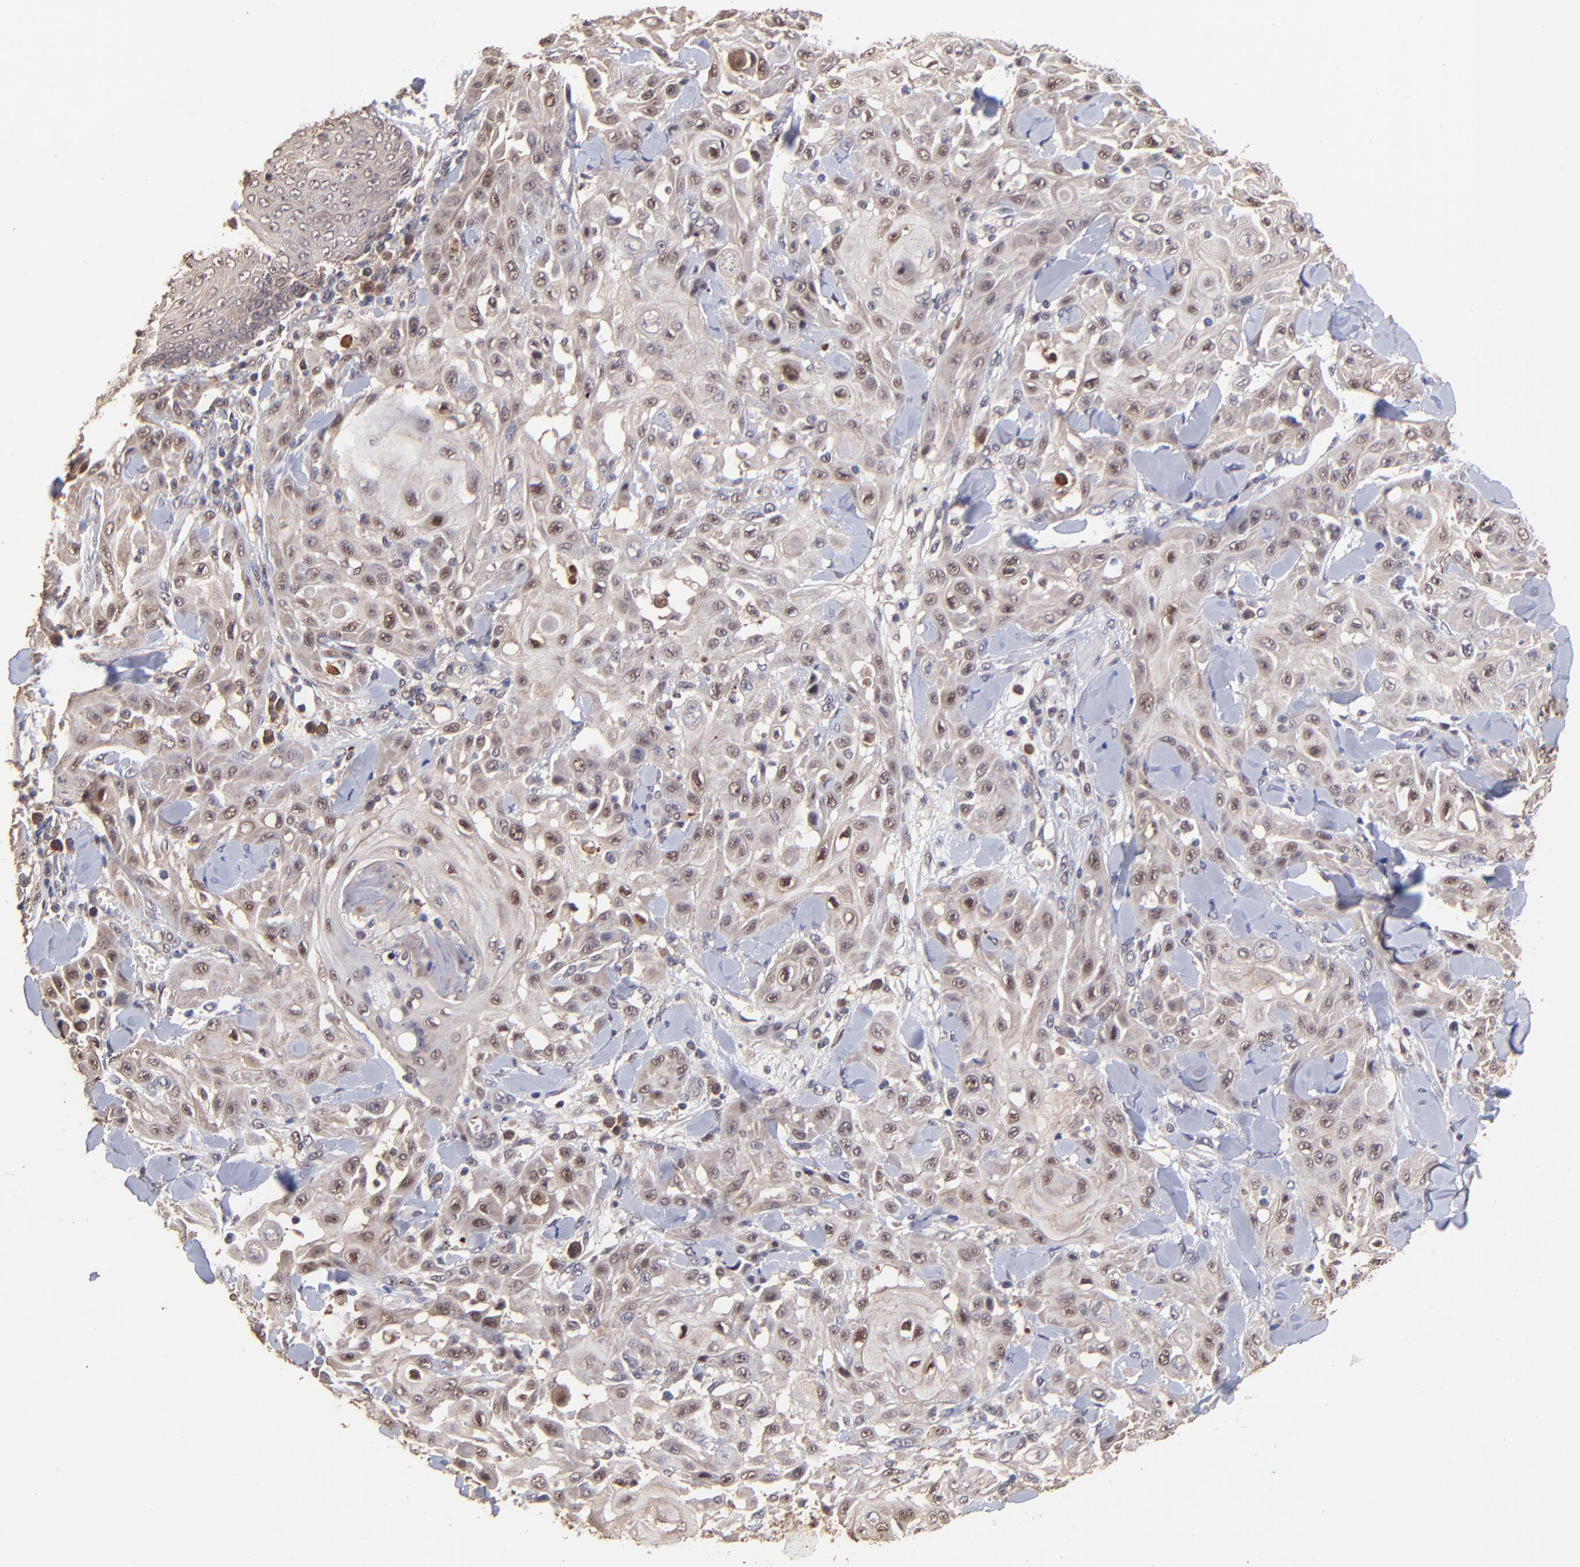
{"staining": {"intensity": "weak", "quantity": ">75%", "location": "cytoplasmic/membranous,nuclear"}, "tissue": "skin cancer", "cell_type": "Tumor cells", "image_type": "cancer", "snomed": [{"axis": "morphology", "description": "Squamous cell carcinoma, NOS"}, {"axis": "topography", "description": "Skin"}], "caption": "Skin cancer (squamous cell carcinoma) stained with a brown dye displays weak cytoplasmic/membranous and nuclear positive expression in about >75% of tumor cells.", "gene": "PSMA6", "patient": {"sex": "male", "age": 24}}